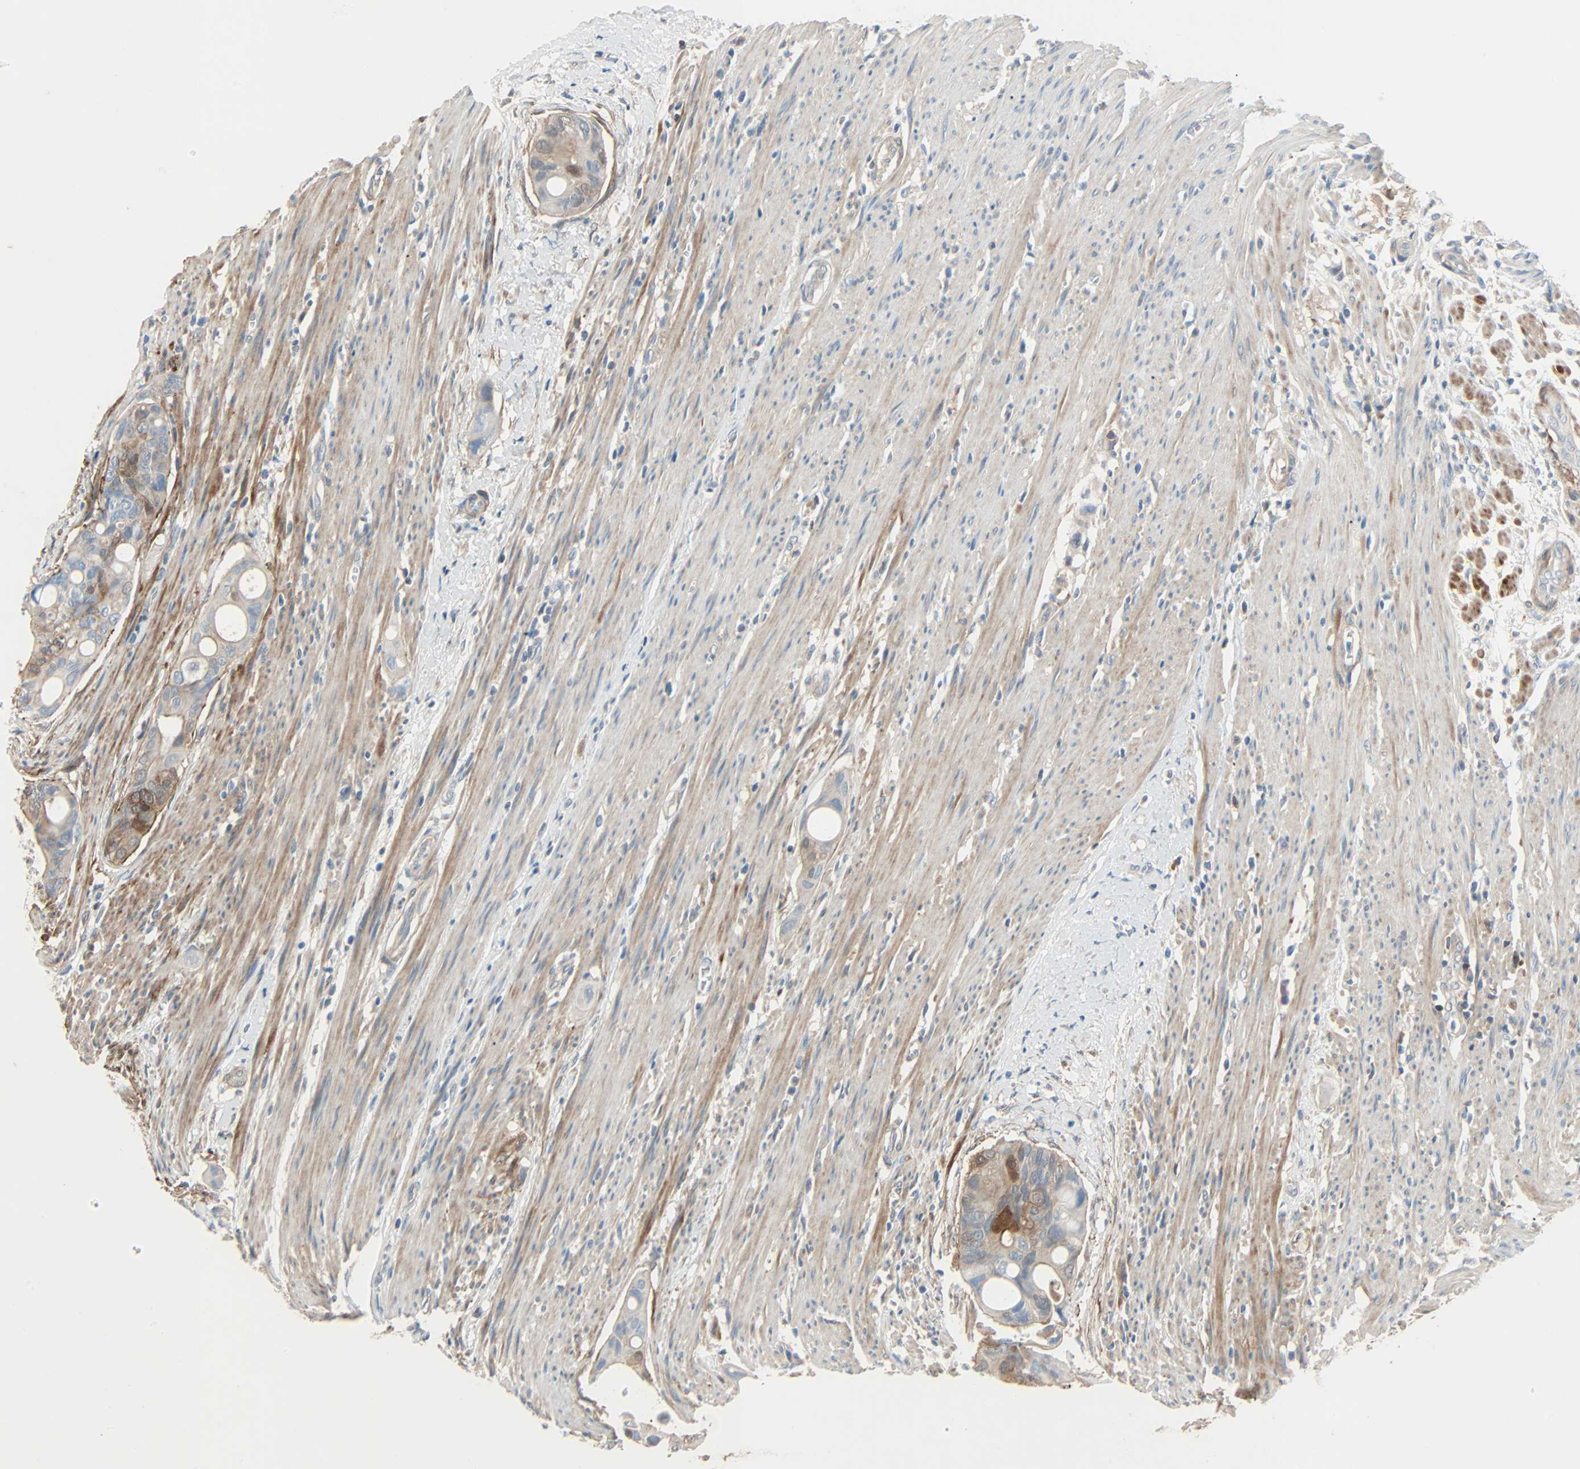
{"staining": {"intensity": "moderate", "quantity": "25%-75%", "location": "cytoplasmic/membranous"}, "tissue": "colorectal cancer", "cell_type": "Tumor cells", "image_type": "cancer", "snomed": [{"axis": "morphology", "description": "Adenocarcinoma, NOS"}, {"axis": "topography", "description": "Colon"}], "caption": "Protein positivity by IHC exhibits moderate cytoplasmic/membranous staining in approximately 25%-75% of tumor cells in adenocarcinoma (colorectal). (IHC, brightfield microscopy, high magnification).", "gene": "TNFRSF12A", "patient": {"sex": "female", "age": 57}}